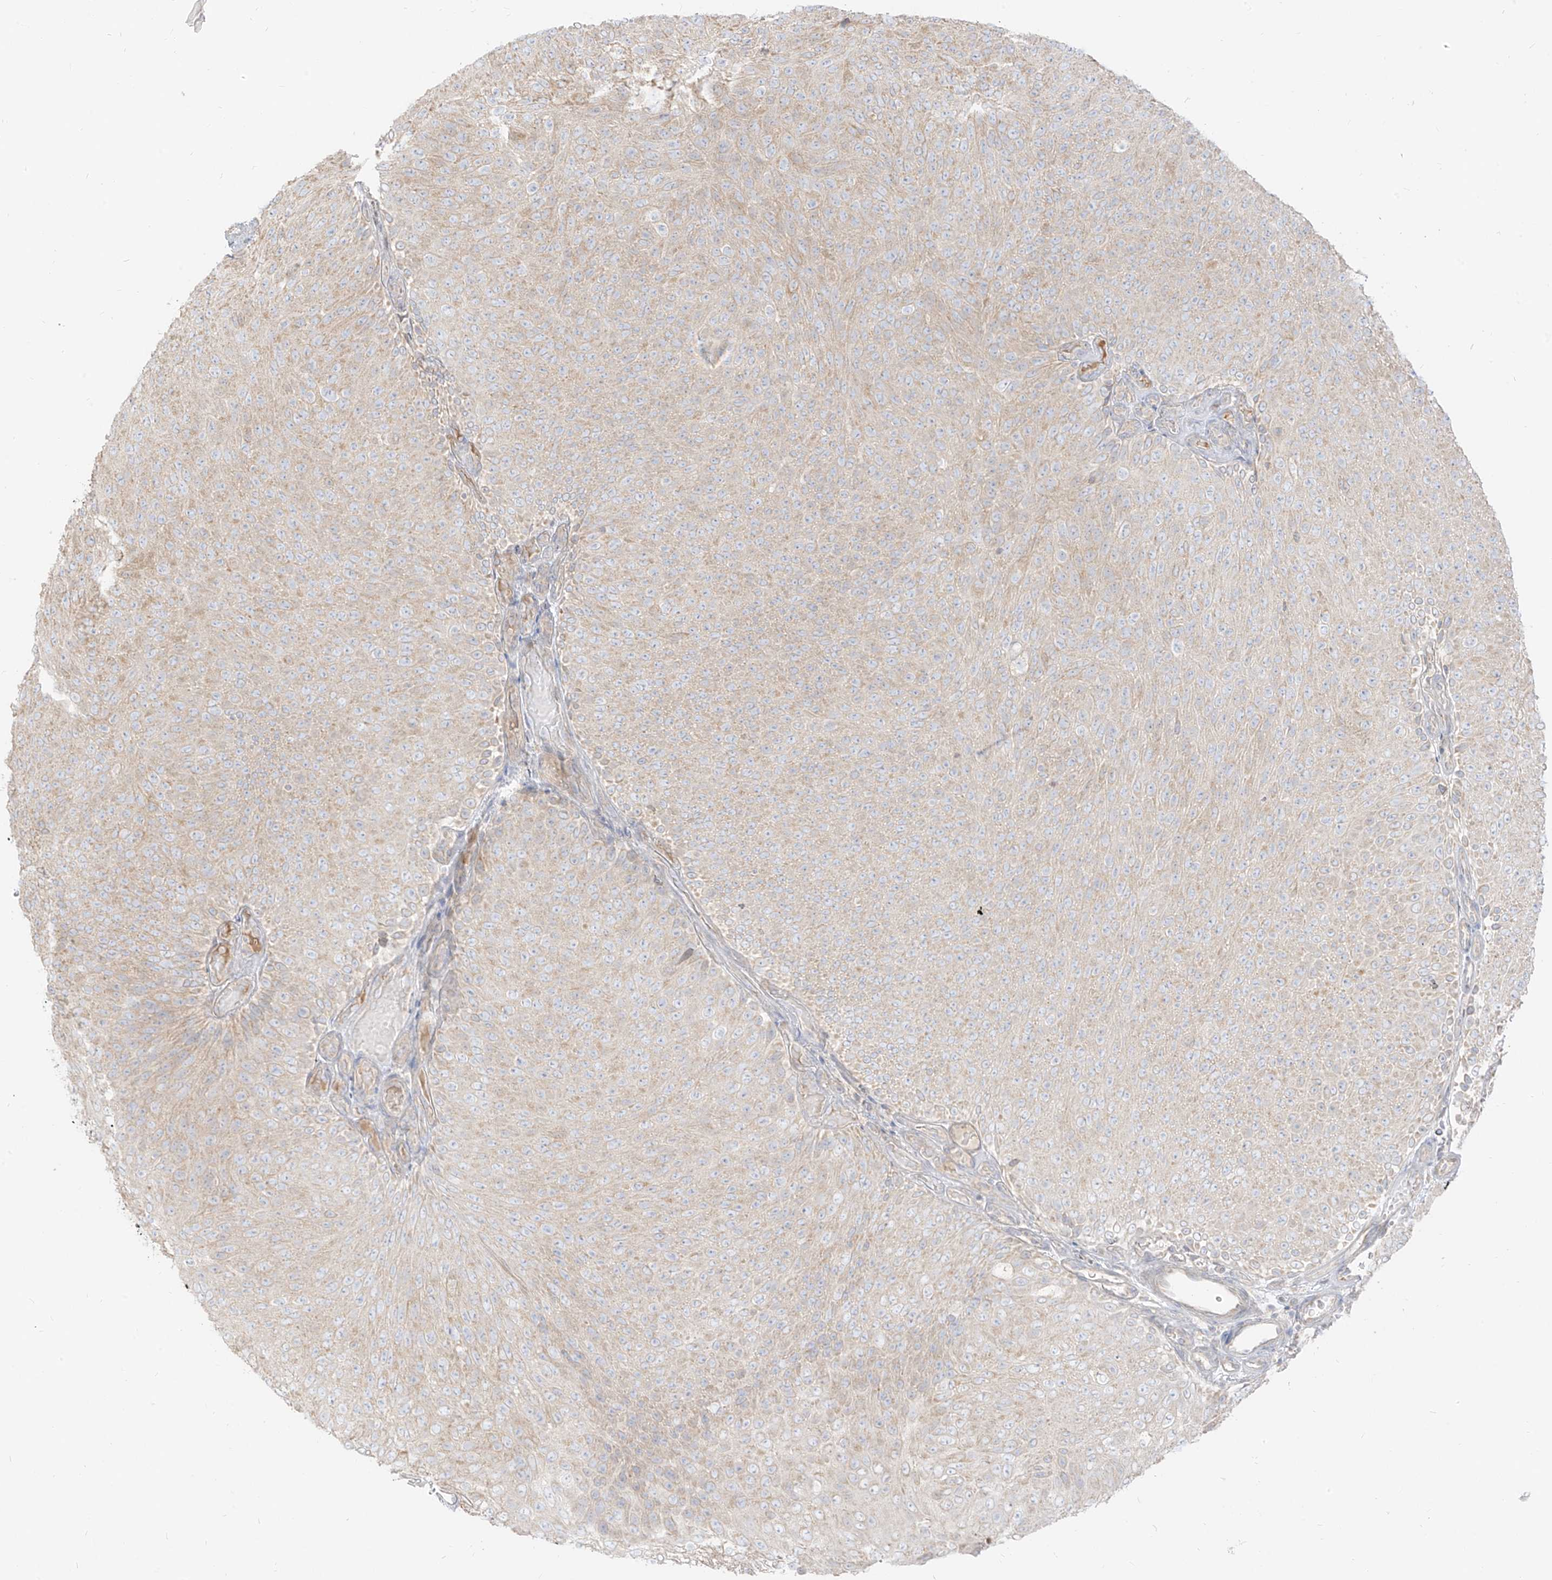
{"staining": {"intensity": "weak", "quantity": ">75%", "location": "cytoplasmic/membranous"}, "tissue": "urothelial cancer", "cell_type": "Tumor cells", "image_type": "cancer", "snomed": [{"axis": "morphology", "description": "Urothelial carcinoma, Low grade"}, {"axis": "topography", "description": "Urinary bladder"}], "caption": "This photomicrograph demonstrates IHC staining of urothelial carcinoma (low-grade), with low weak cytoplasmic/membranous positivity in about >75% of tumor cells.", "gene": "ZIM3", "patient": {"sex": "male", "age": 78}}